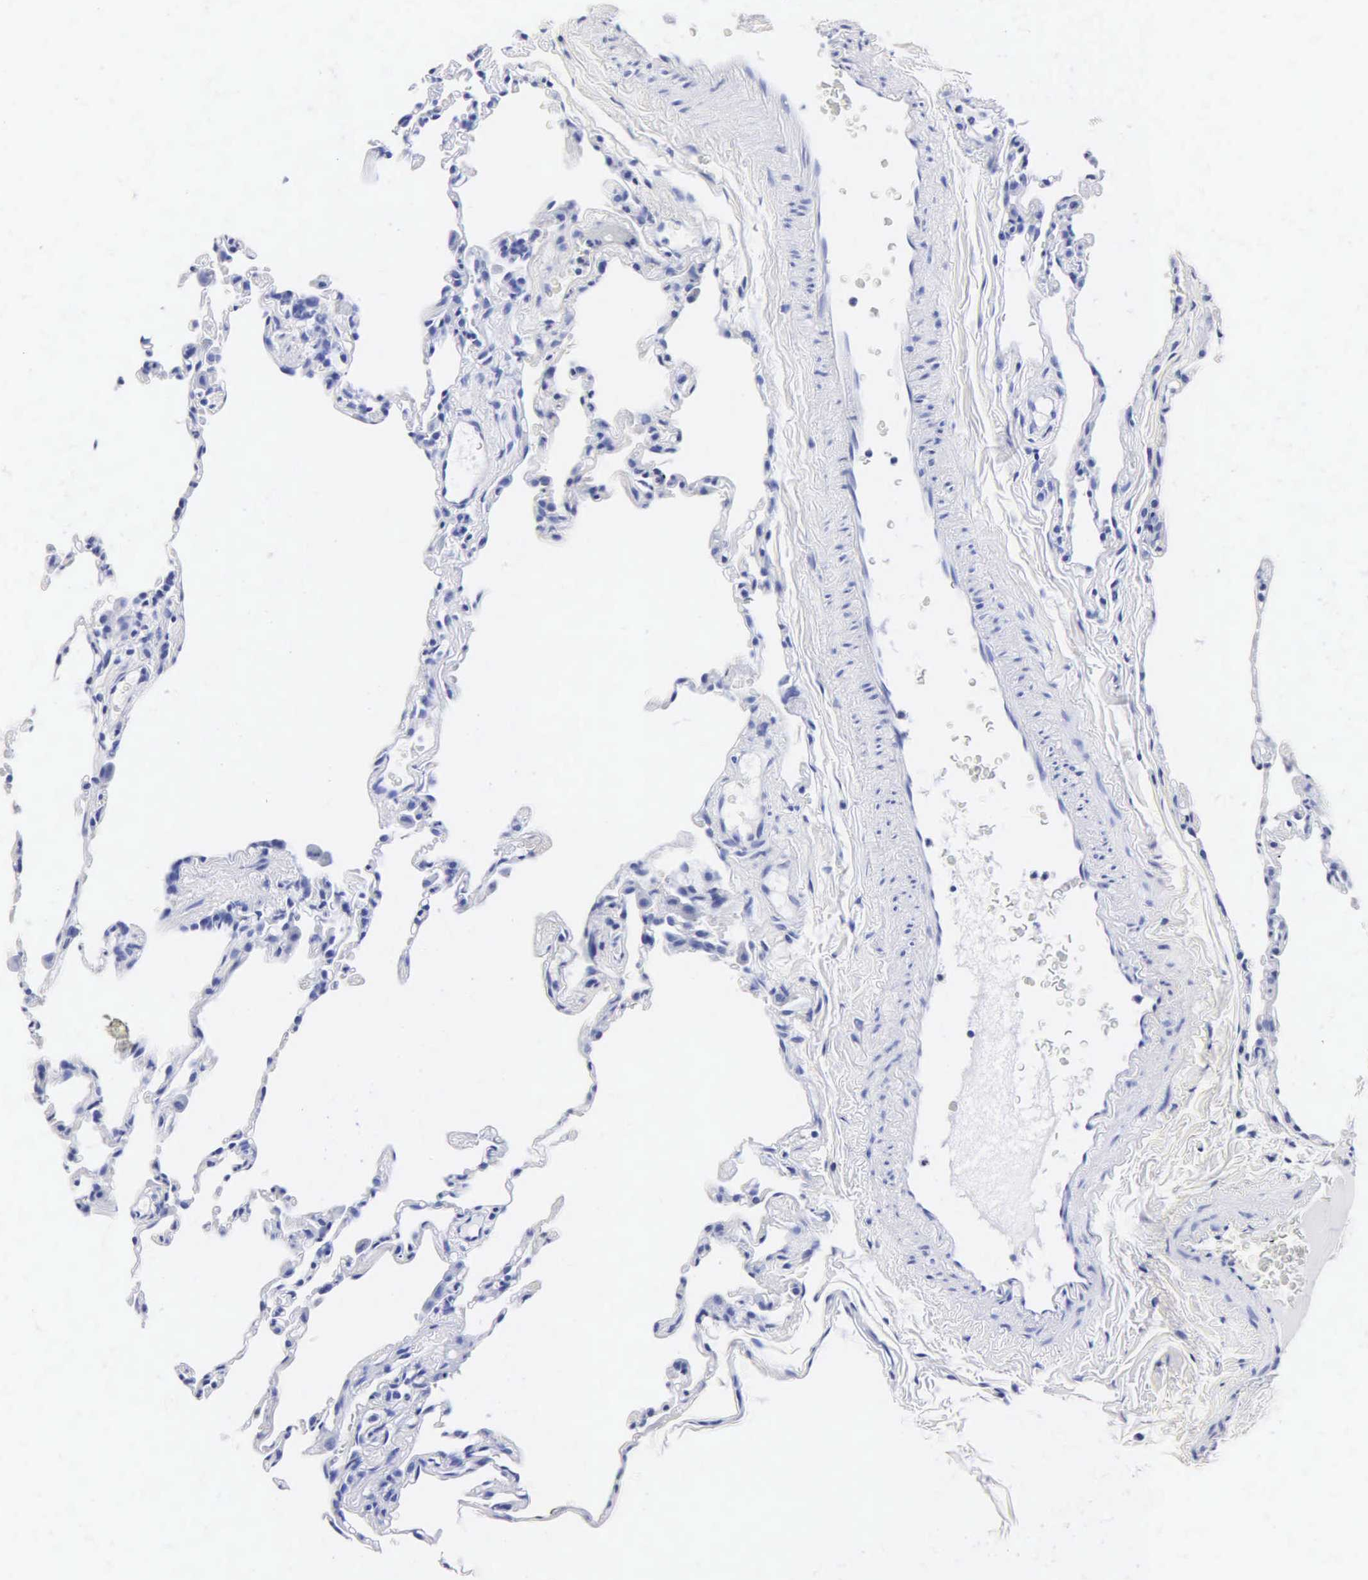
{"staining": {"intensity": "negative", "quantity": "none", "location": "none"}, "tissue": "lung", "cell_type": "Alveolar cells", "image_type": "normal", "snomed": [{"axis": "morphology", "description": "Normal tissue, NOS"}, {"axis": "topography", "description": "Lung"}], "caption": "The micrograph demonstrates no significant expression in alveolar cells of lung.", "gene": "MB", "patient": {"sex": "female", "age": 61}}